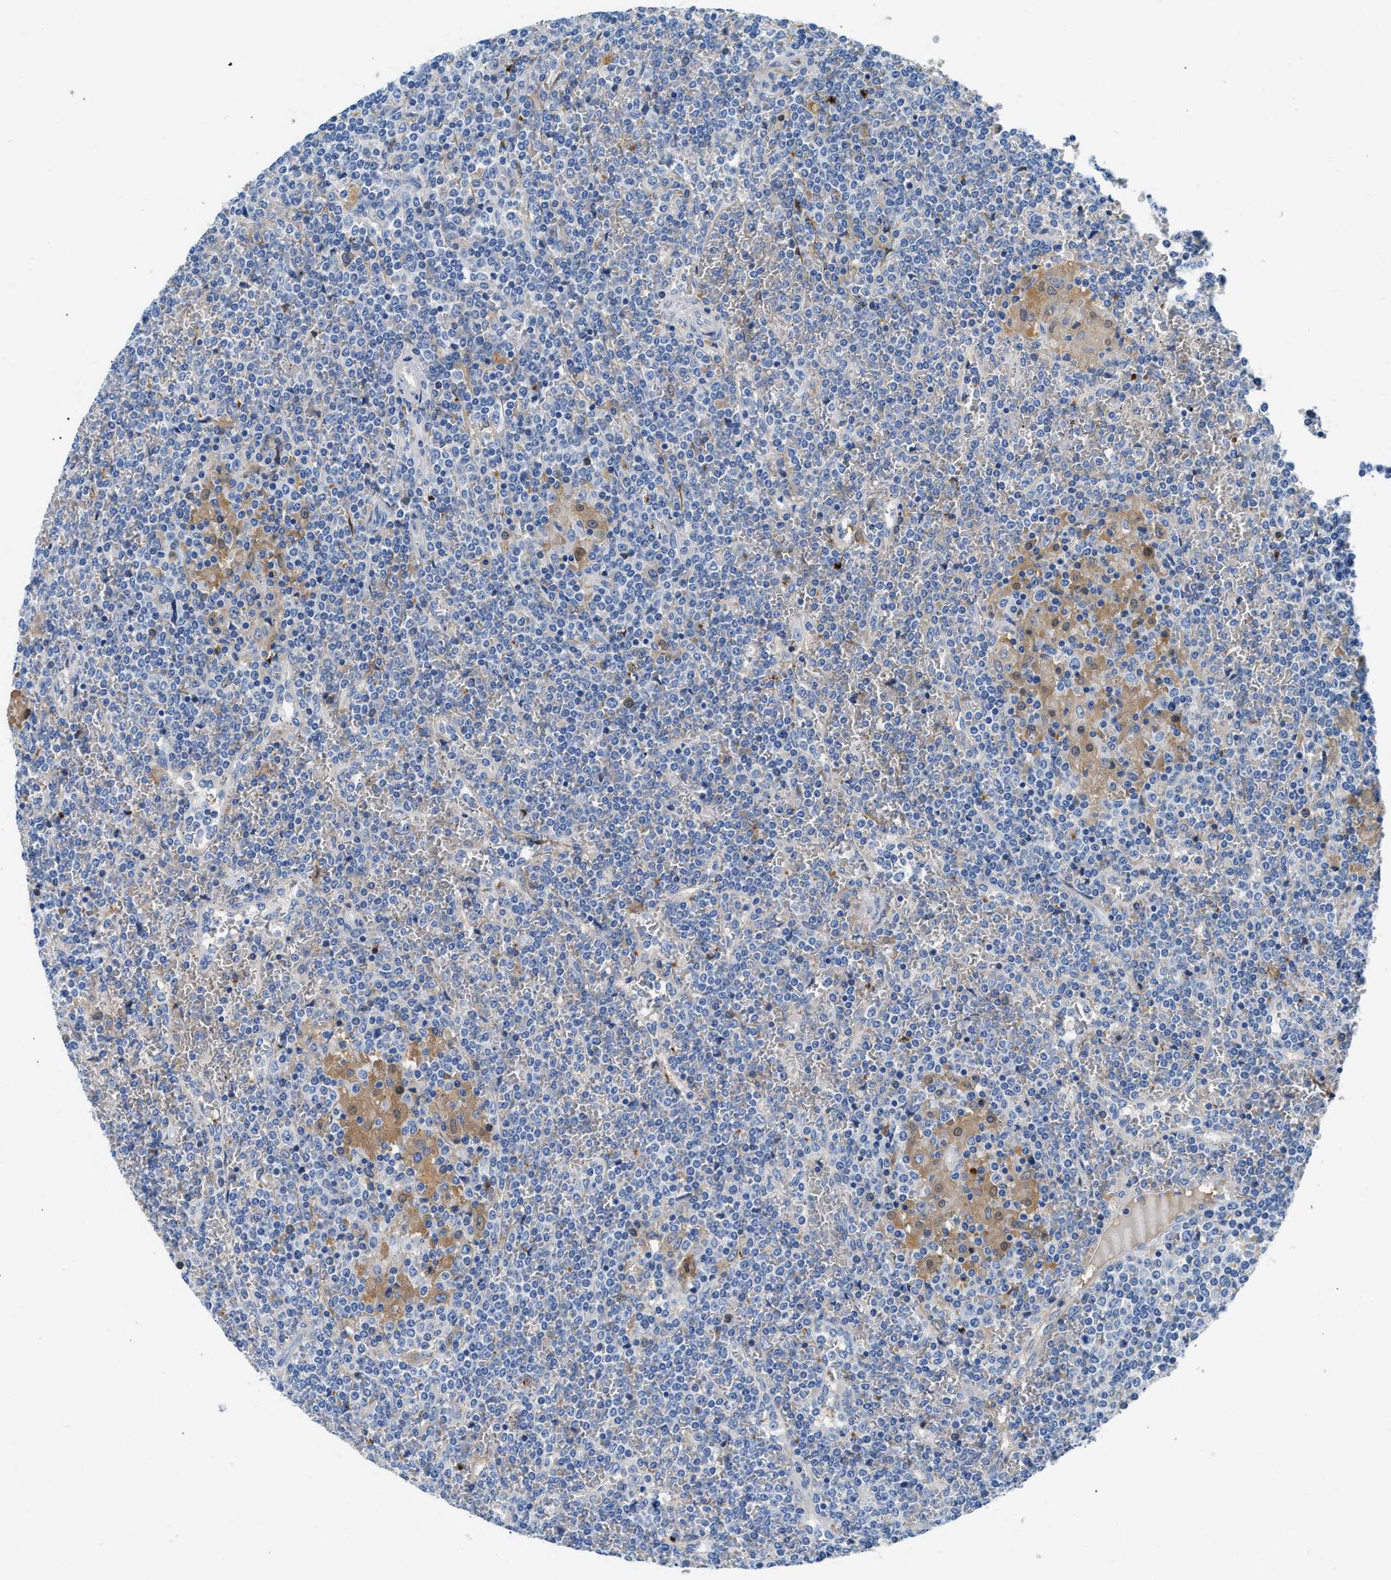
{"staining": {"intensity": "negative", "quantity": "none", "location": "none"}, "tissue": "lymphoma", "cell_type": "Tumor cells", "image_type": "cancer", "snomed": [{"axis": "morphology", "description": "Malignant lymphoma, non-Hodgkin's type, Low grade"}, {"axis": "topography", "description": "Spleen"}], "caption": "This is a image of immunohistochemistry (IHC) staining of lymphoma, which shows no staining in tumor cells.", "gene": "GC", "patient": {"sex": "female", "age": 19}}